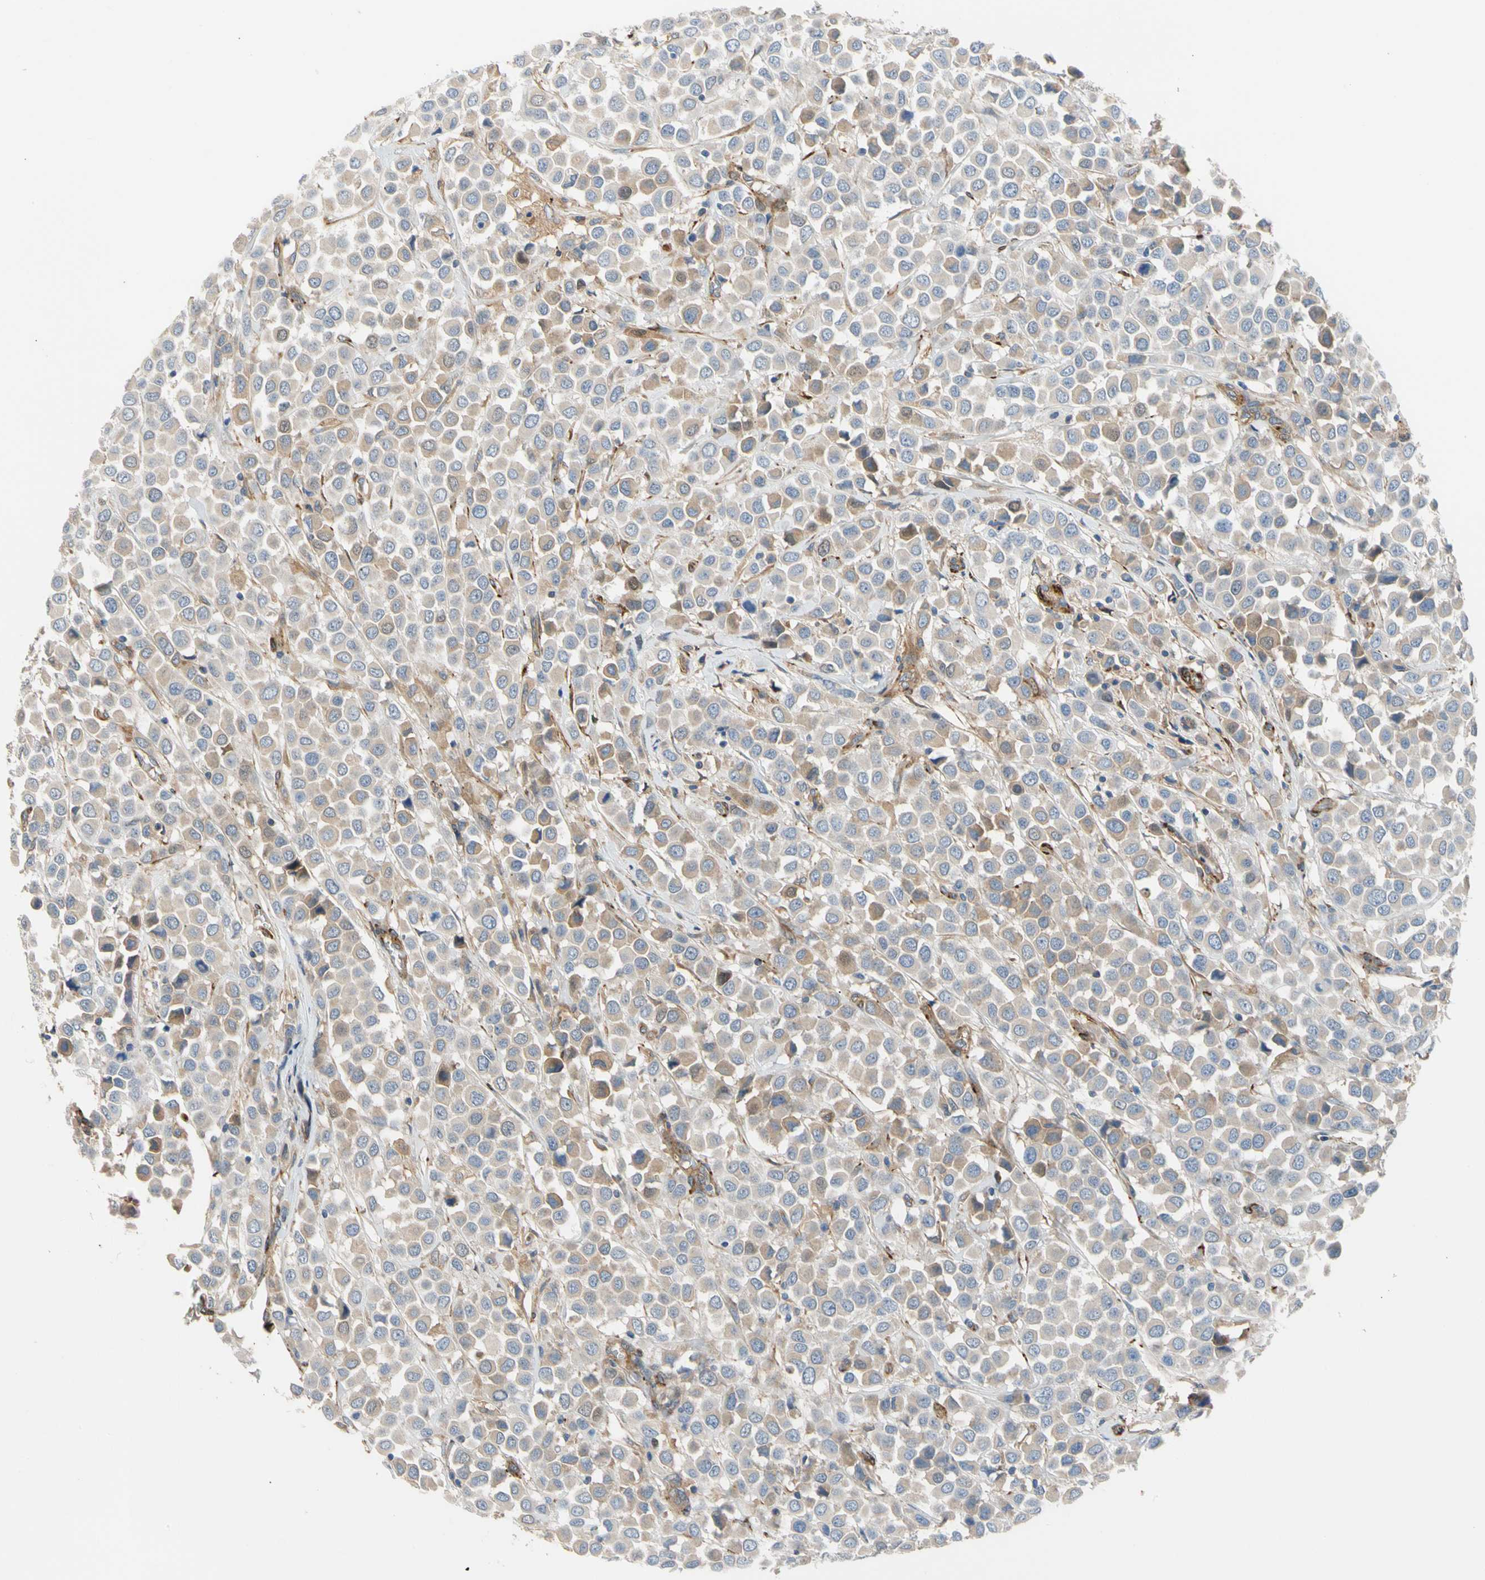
{"staining": {"intensity": "moderate", "quantity": ">75%", "location": "cytoplasmic/membranous"}, "tissue": "breast cancer", "cell_type": "Tumor cells", "image_type": "cancer", "snomed": [{"axis": "morphology", "description": "Duct carcinoma"}, {"axis": "topography", "description": "Breast"}], "caption": "Immunohistochemistry of breast cancer (infiltrating ductal carcinoma) demonstrates medium levels of moderate cytoplasmic/membranous positivity in about >75% of tumor cells.", "gene": "ENTREP3", "patient": {"sex": "female", "age": 61}}